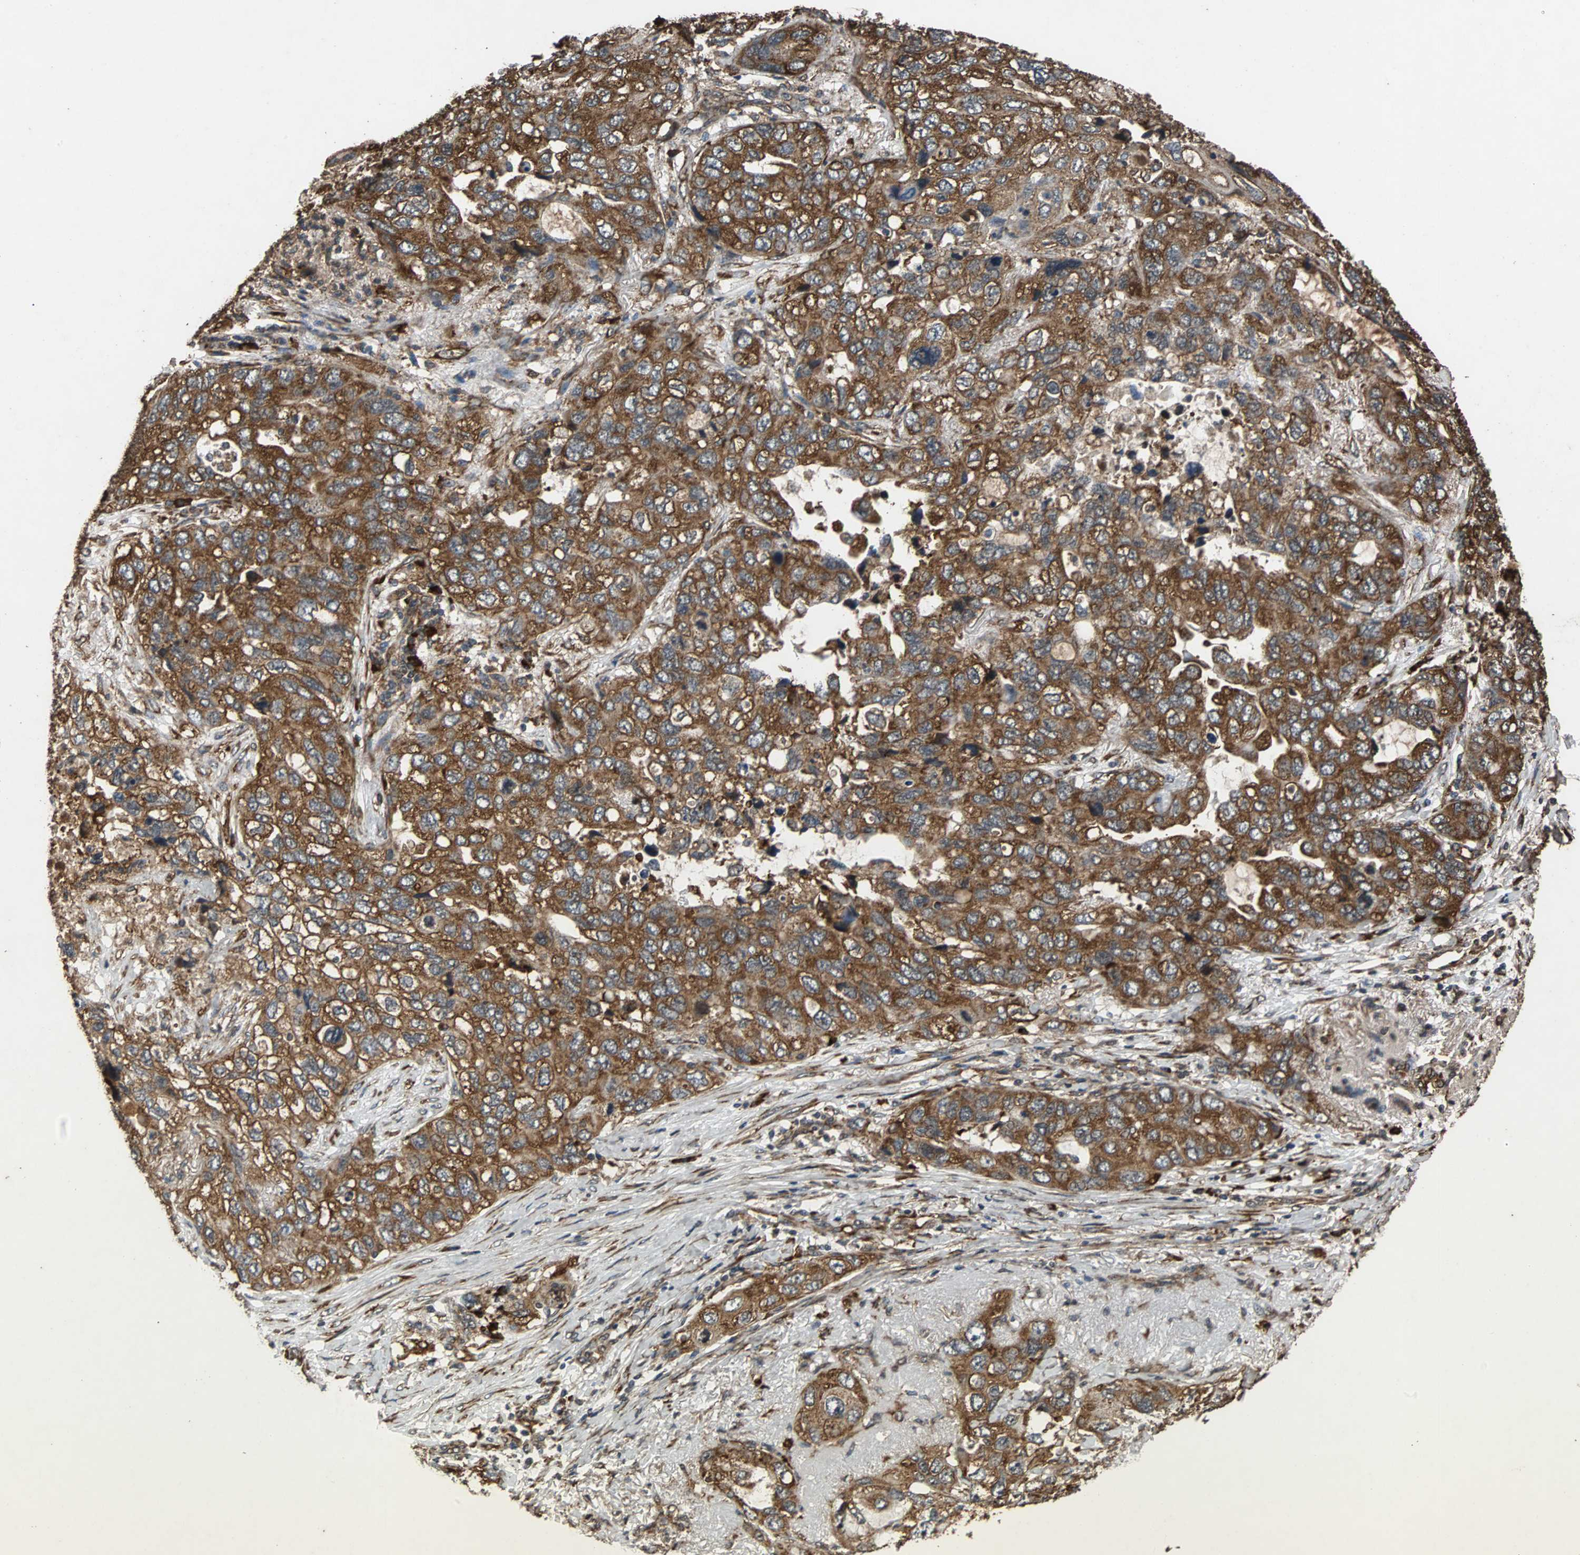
{"staining": {"intensity": "strong", "quantity": ">75%", "location": "cytoplasmic/membranous"}, "tissue": "lung cancer", "cell_type": "Tumor cells", "image_type": "cancer", "snomed": [{"axis": "morphology", "description": "Squamous cell carcinoma, NOS"}, {"axis": "topography", "description": "Lung"}], "caption": "High-power microscopy captured an IHC micrograph of lung cancer (squamous cell carcinoma), revealing strong cytoplasmic/membranous staining in about >75% of tumor cells. (DAB (3,3'-diaminobenzidine) IHC, brown staining for protein, blue staining for nuclei).", "gene": "NAA10", "patient": {"sex": "female", "age": 73}}